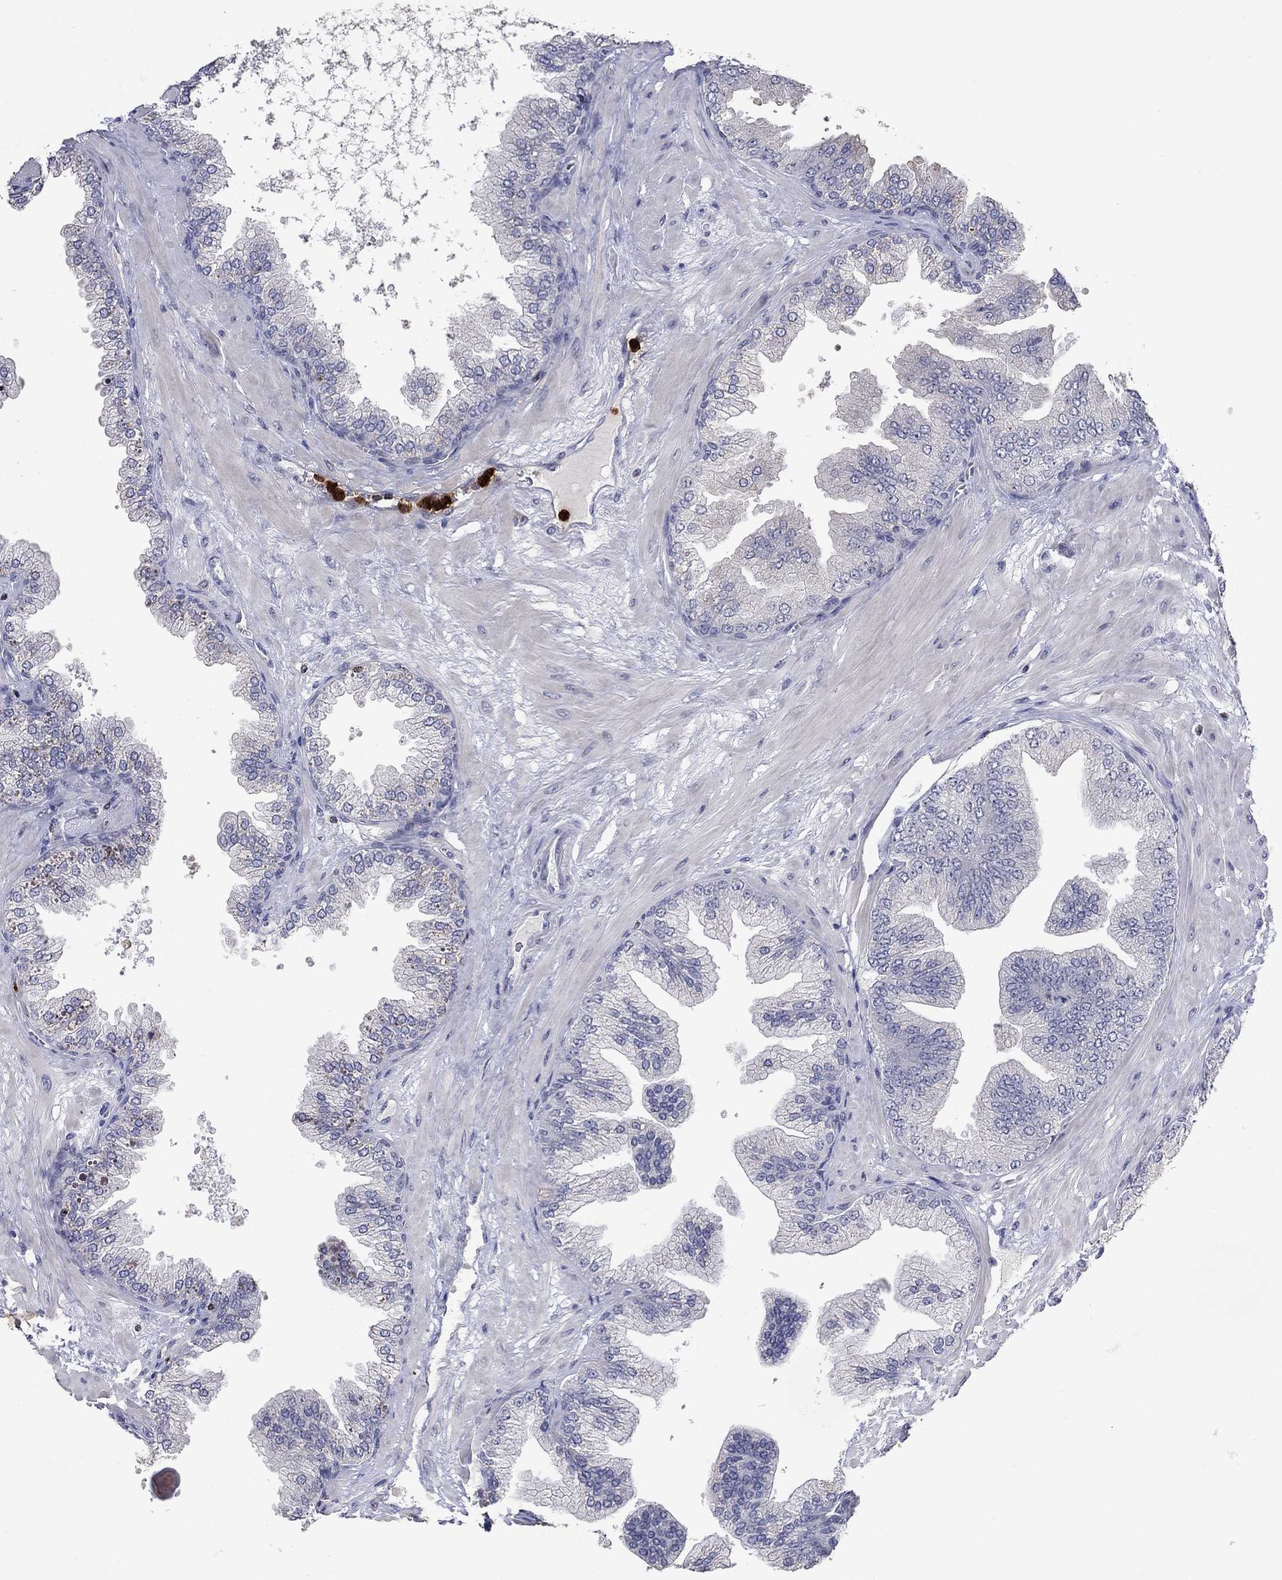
{"staining": {"intensity": "negative", "quantity": "none", "location": "none"}, "tissue": "prostate cancer", "cell_type": "Tumor cells", "image_type": "cancer", "snomed": [{"axis": "morphology", "description": "Adenocarcinoma, Low grade"}, {"axis": "topography", "description": "Prostate"}], "caption": "IHC image of neoplastic tissue: prostate cancer stained with DAB demonstrates no significant protein staining in tumor cells.", "gene": "CCL5", "patient": {"sex": "male", "age": 72}}